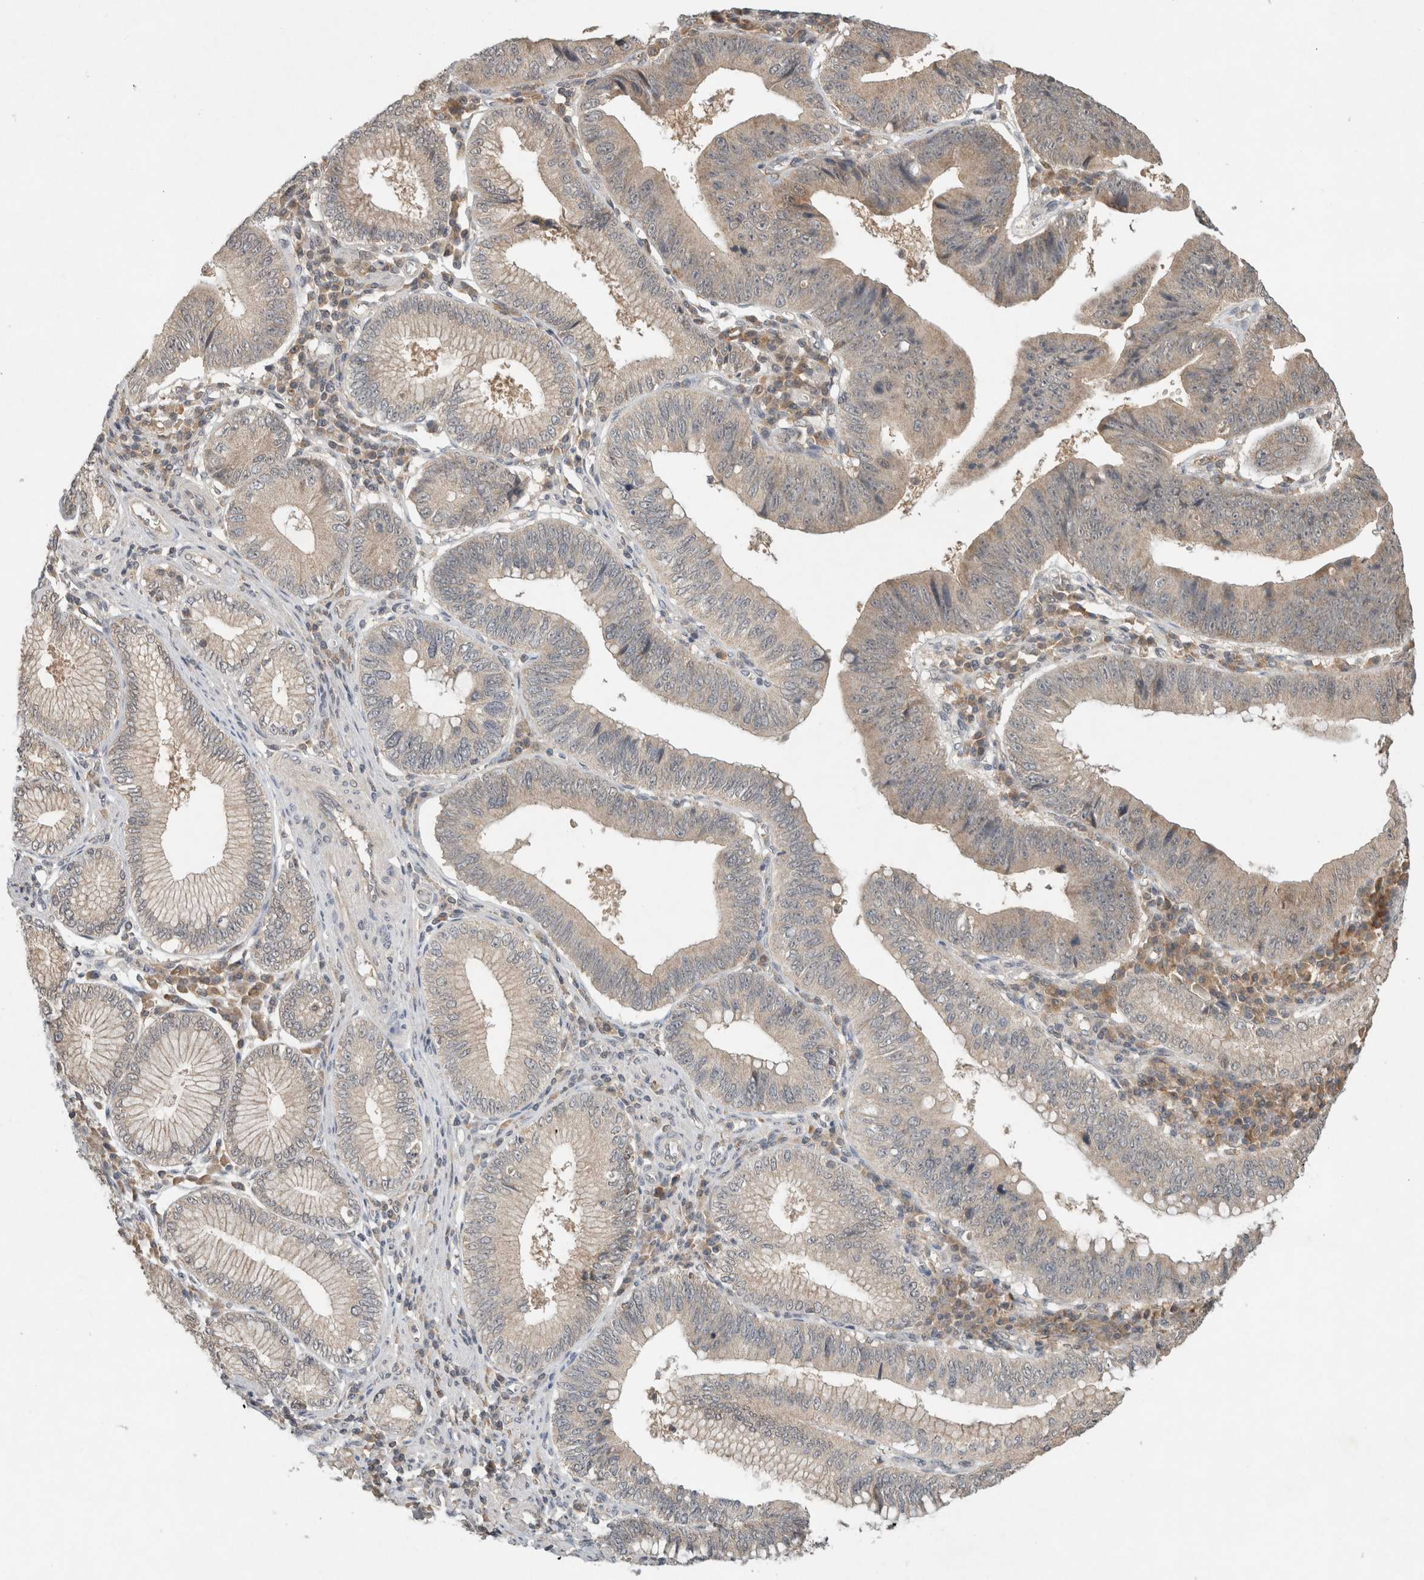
{"staining": {"intensity": "weak", "quantity": ">75%", "location": "cytoplasmic/membranous"}, "tissue": "stomach cancer", "cell_type": "Tumor cells", "image_type": "cancer", "snomed": [{"axis": "morphology", "description": "Adenocarcinoma, NOS"}, {"axis": "topography", "description": "Stomach"}], "caption": "Immunohistochemistry micrograph of neoplastic tissue: human adenocarcinoma (stomach) stained using immunohistochemistry (IHC) demonstrates low levels of weak protein expression localized specifically in the cytoplasmic/membranous of tumor cells, appearing as a cytoplasmic/membranous brown color.", "gene": "LOXL2", "patient": {"sex": "male", "age": 59}}